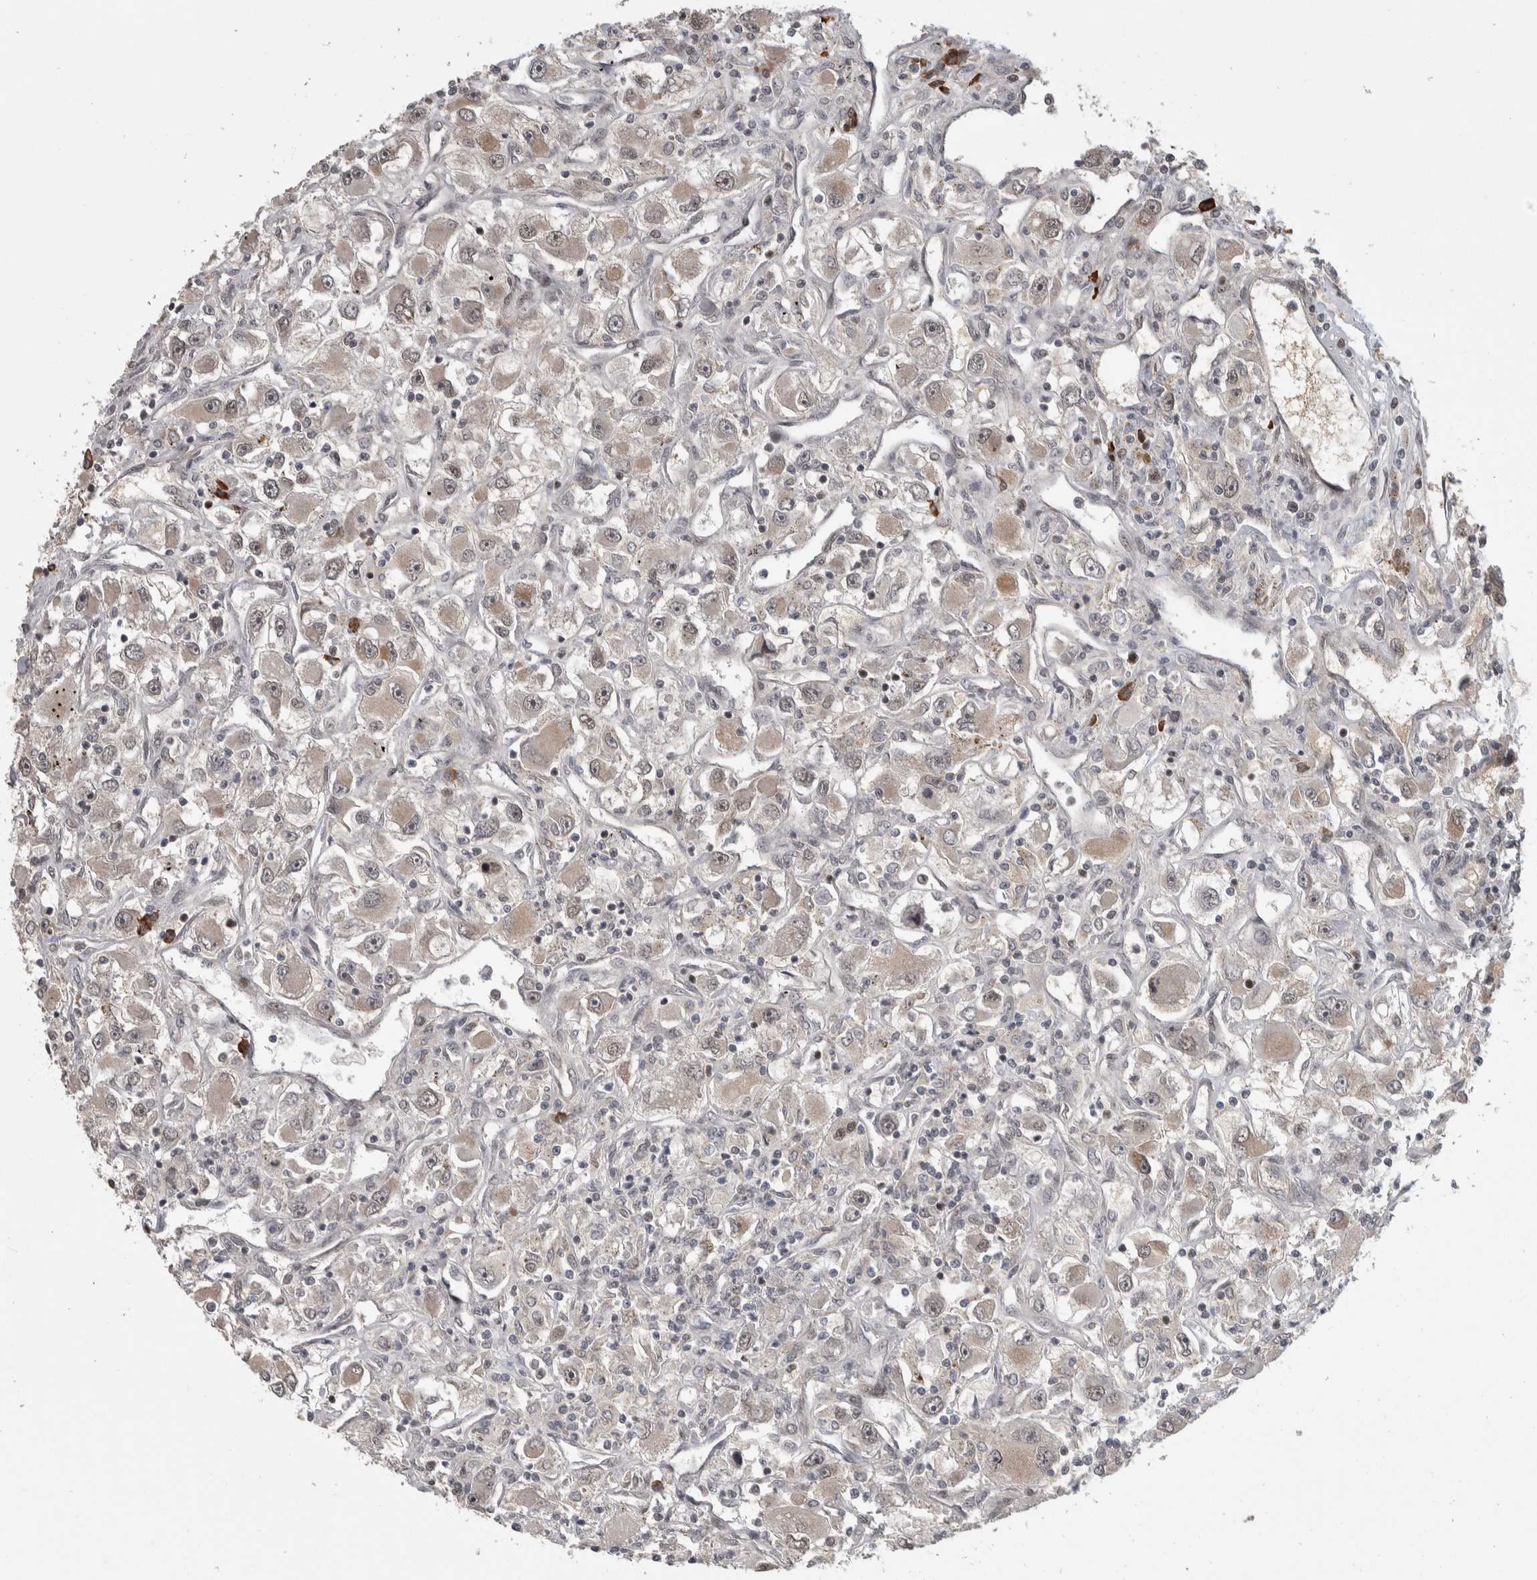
{"staining": {"intensity": "weak", "quantity": "<25%", "location": "nuclear"}, "tissue": "renal cancer", "cell_type": "Tumor cells", "image_type": "cancer", "snomed": [{"axis": "morphology", "description": "Adenocarcinoma, NOS"}, {"axis": "topography", "description": "Kidney"}], "caption": "The IHC micrograph has no significant expression in tumor cells of adenocarcinoma (renal) tissue. (DAB (3,3'-diaminobenzidine) IHC, high magnification).", "gene": "ZNF592", "patient": {"sex": "female", "age": 52}}